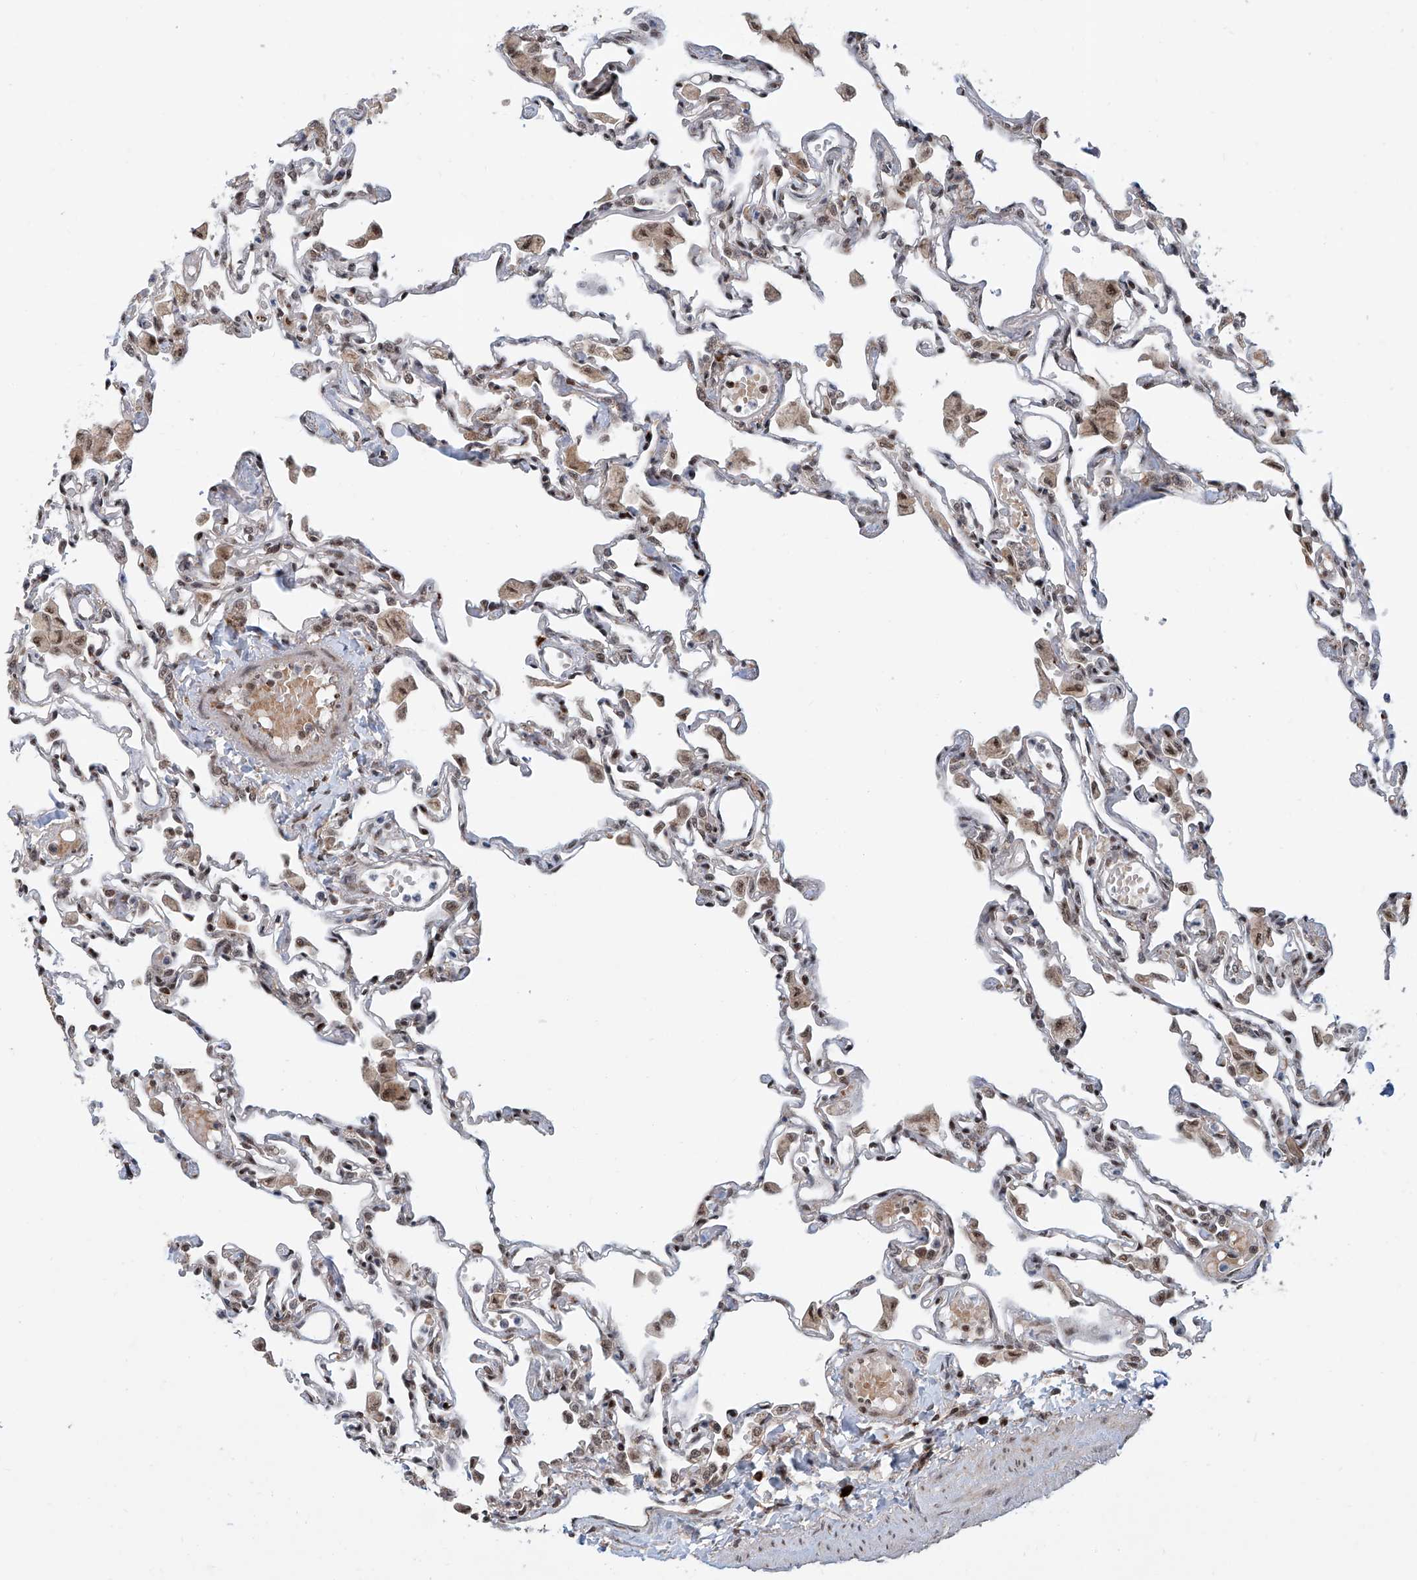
{"staining": {"intensity": "moderate", "quantity": "<25%", "location": "nuclear"}, "tissue": "lung", "cell_type": "Alveolar cells", "image_type": "normal", "snomed": [{"axis": "morphology", "description": "Normal tissue, NOS"}, {"axis": "topography", "description": "Bronchus"}, {"axis": "topography", "description": "Lung"}], "caption": "This micrograph shows immunohistochemistry staining of unremarkable human lung, with low moderate nuclear expression in approximately <25% of alveolar cells.", "gene": "SDE2", "patient": {"sex": "female", "age": 49}}